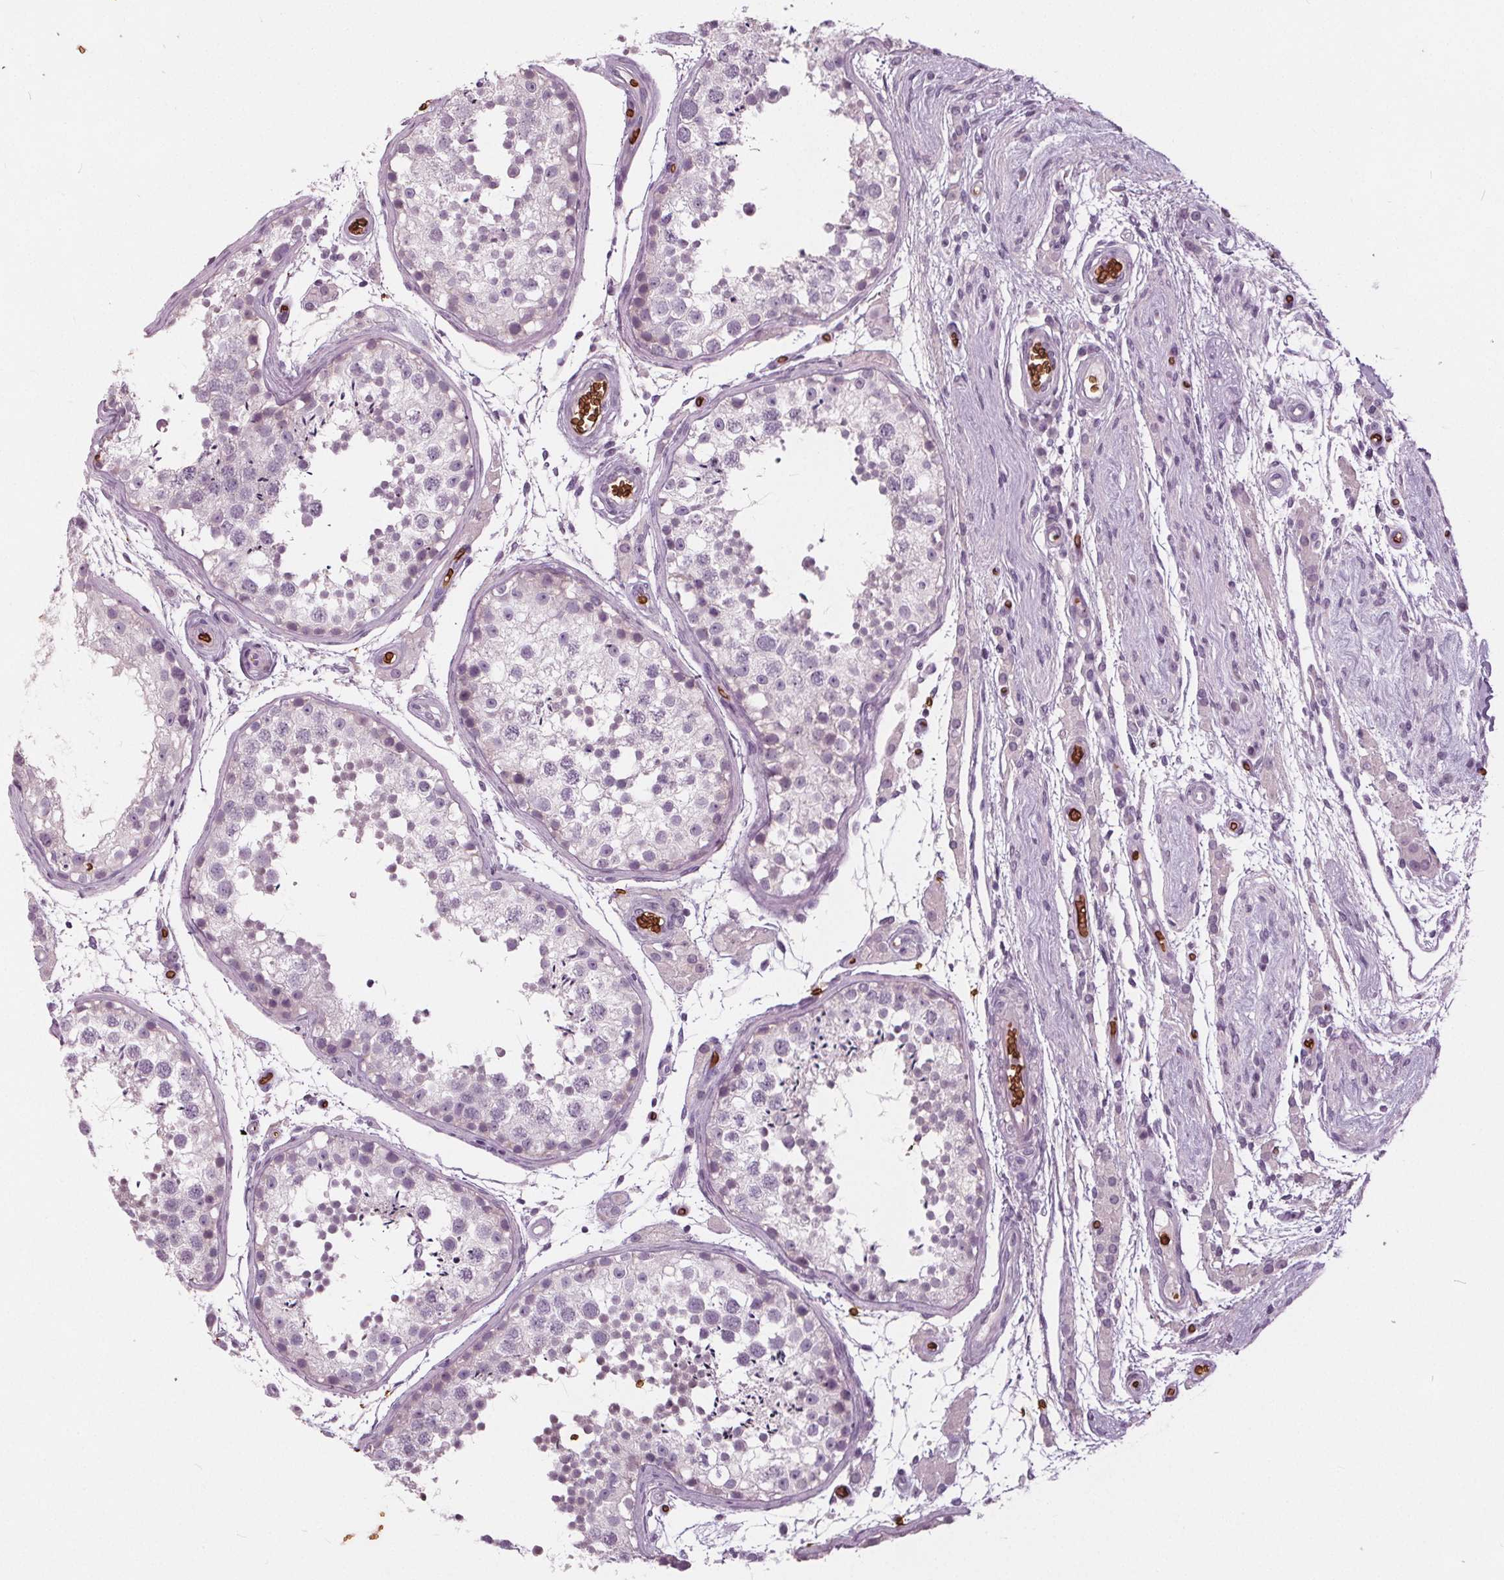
{"staining": {"intensity": "negative", "quantity": "none", "location": "none"}, "tissue": "testis", "cell_type": "Cells in seminiferous ducts", "image_type": "normal", "snomed": [{"axis": "morphology", "description": "Normal tissue, NOS"}, {"axis": "morphology", "description": "Seminoma, NOS"}, {"axis": "topography", "description": "Testis"}], "caption": "High magnification brightfield microscopy of benign testis stained with DAB (3,3'-diaminobenzidine) (brown) and counterstained with hematoxylin (blue): cells in seminiferous ducts show no significant staining.", "gene": "SLC4A1", "patient": {"sex": "male", "age": 29}}